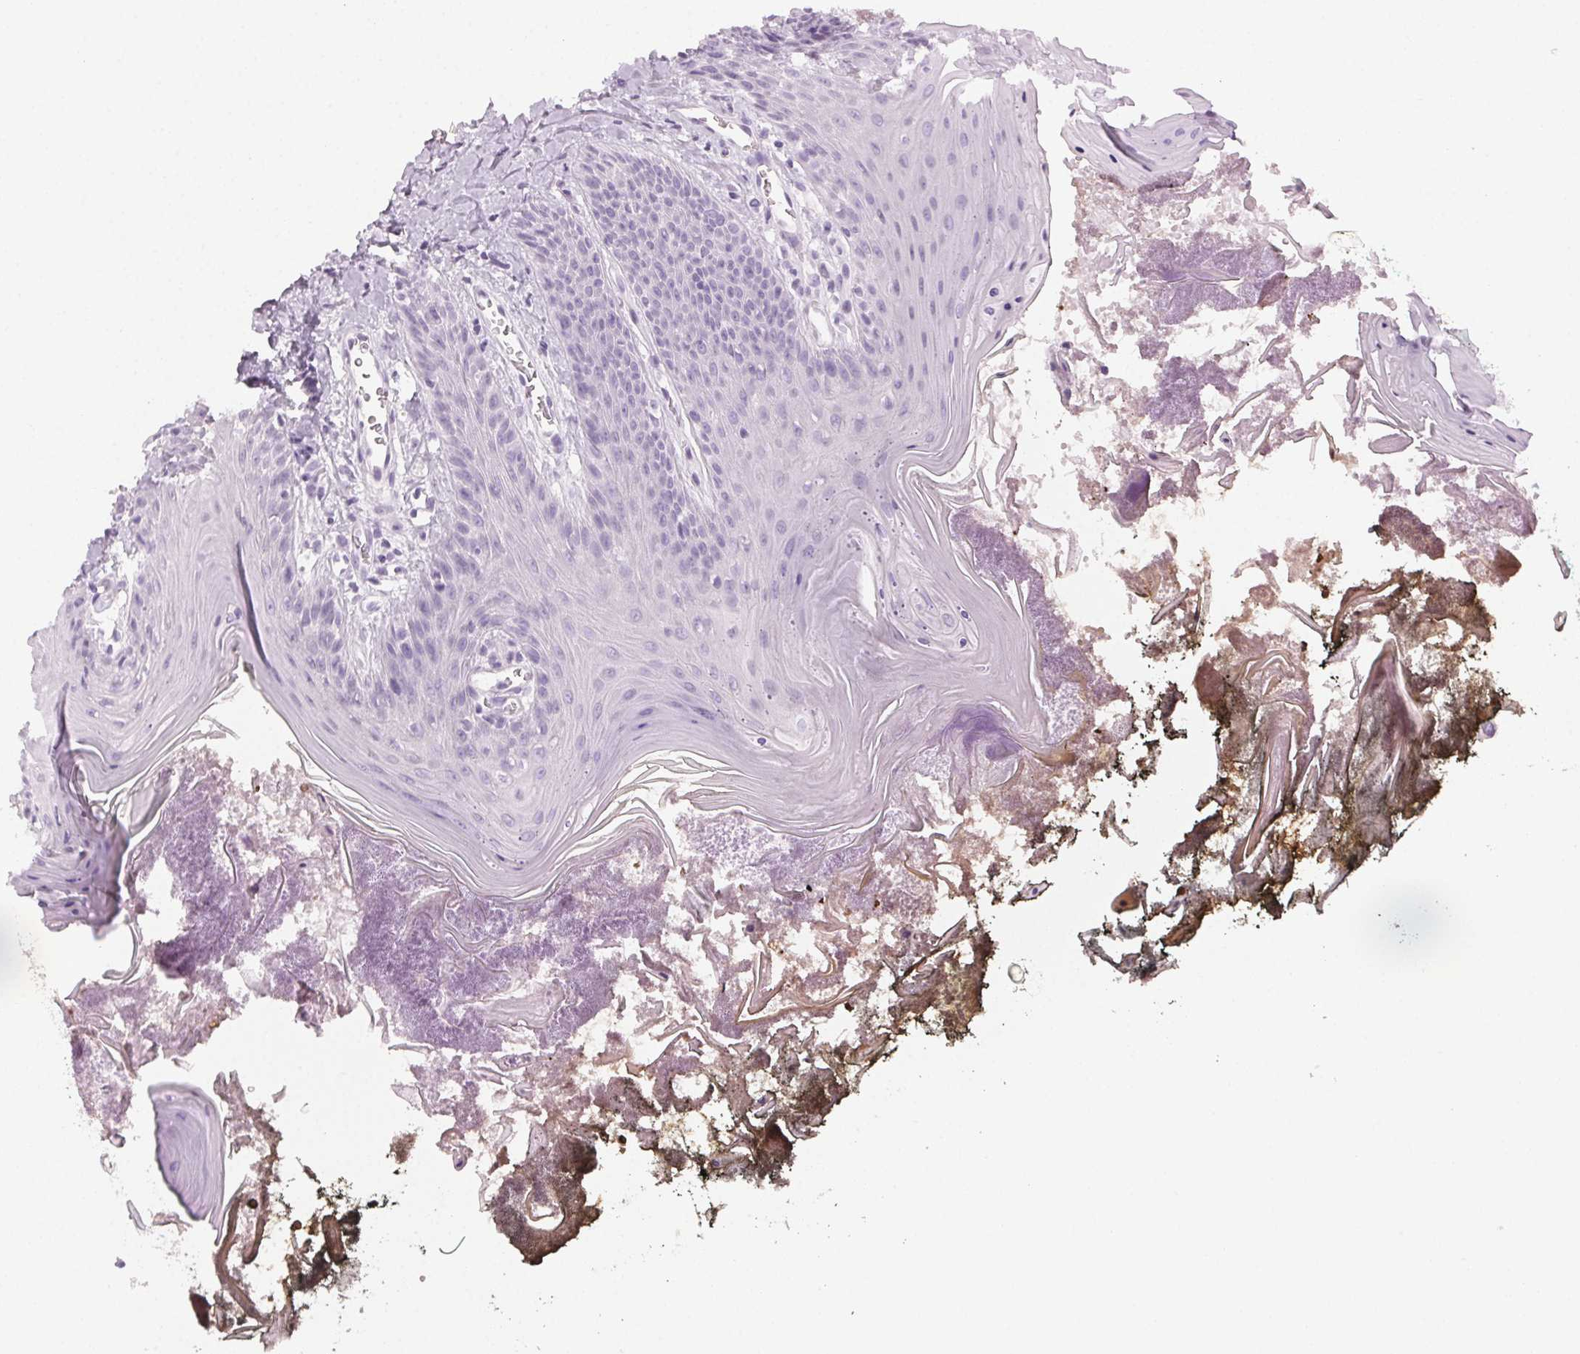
{"staining": {"intensity": "negative", "quantity": "none", "location": "none"}, "tissue": "oral mucosa", "cell_type": "Squamous epithelial cells", "image_type": "normal", "snomed": [{"axis": "morphology", "description": "Normal tissue, NOS"}, {"axis": "topography", "description": "Oral tissue"}], "caption": "Protein analysis of benign oral mucosa exhibits no significant positivity in squamous epithelial cells.", "gene": "MPO", "patient": {"sex": "male", "age": 9}}